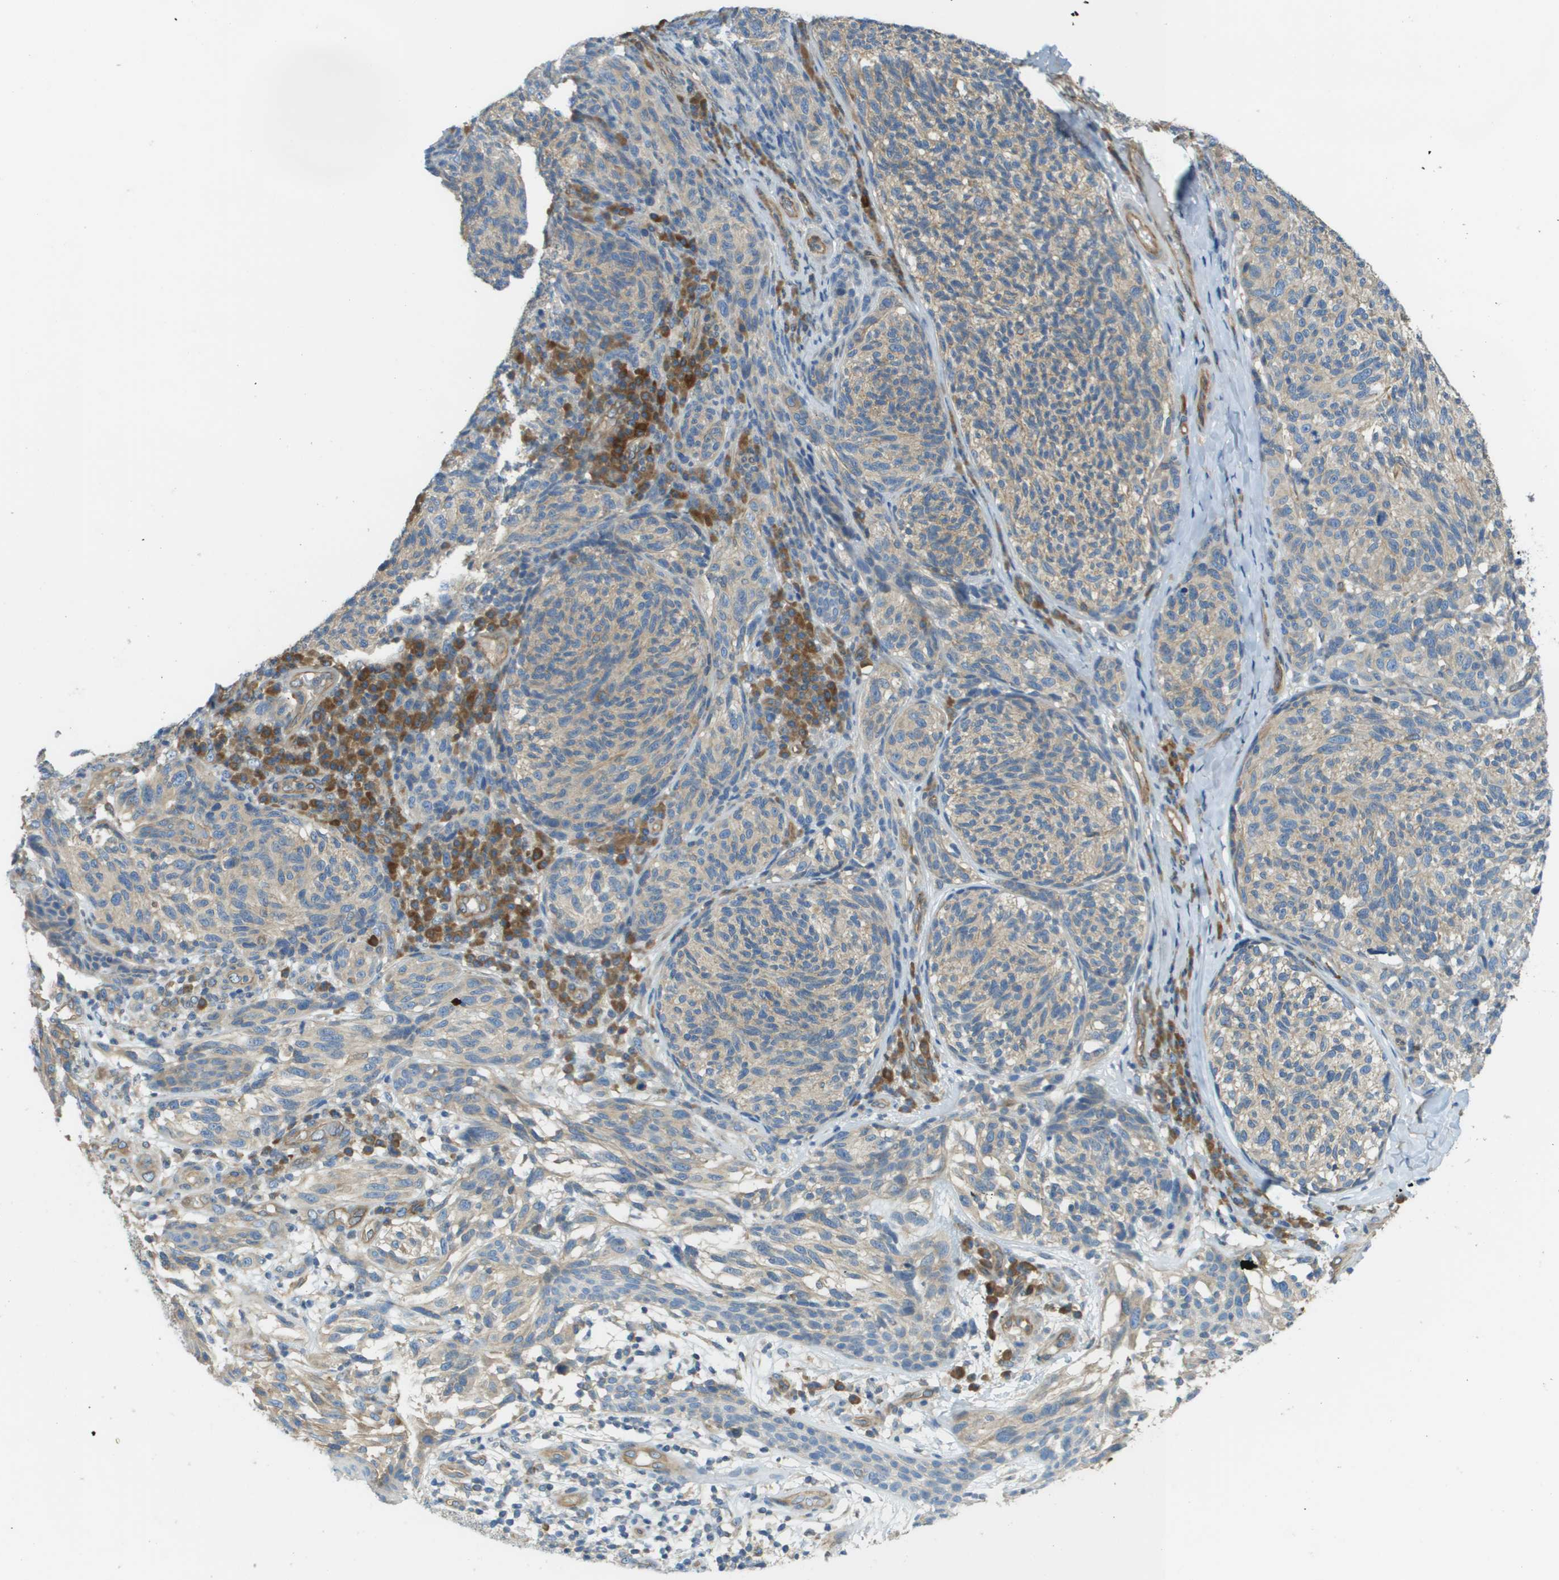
{"staining": {"intensity": "weak", "quantity": "<25%", "location": "cytoplasmic/membranous"}, "tissue": "melanoma", "cell_type": "Tumor cells", "image_type": "cancer", "snomed": [{"axis": "morphology", "description": "Malignant melanoma, NOS"}, {"axis": "topography", "description": "Skin"}], "caption": "Tumor cells show no significant protein positivity in malignant melanoma.", "gene": "DNAJB11", "patient": {"sex": "female", "age": 73}}